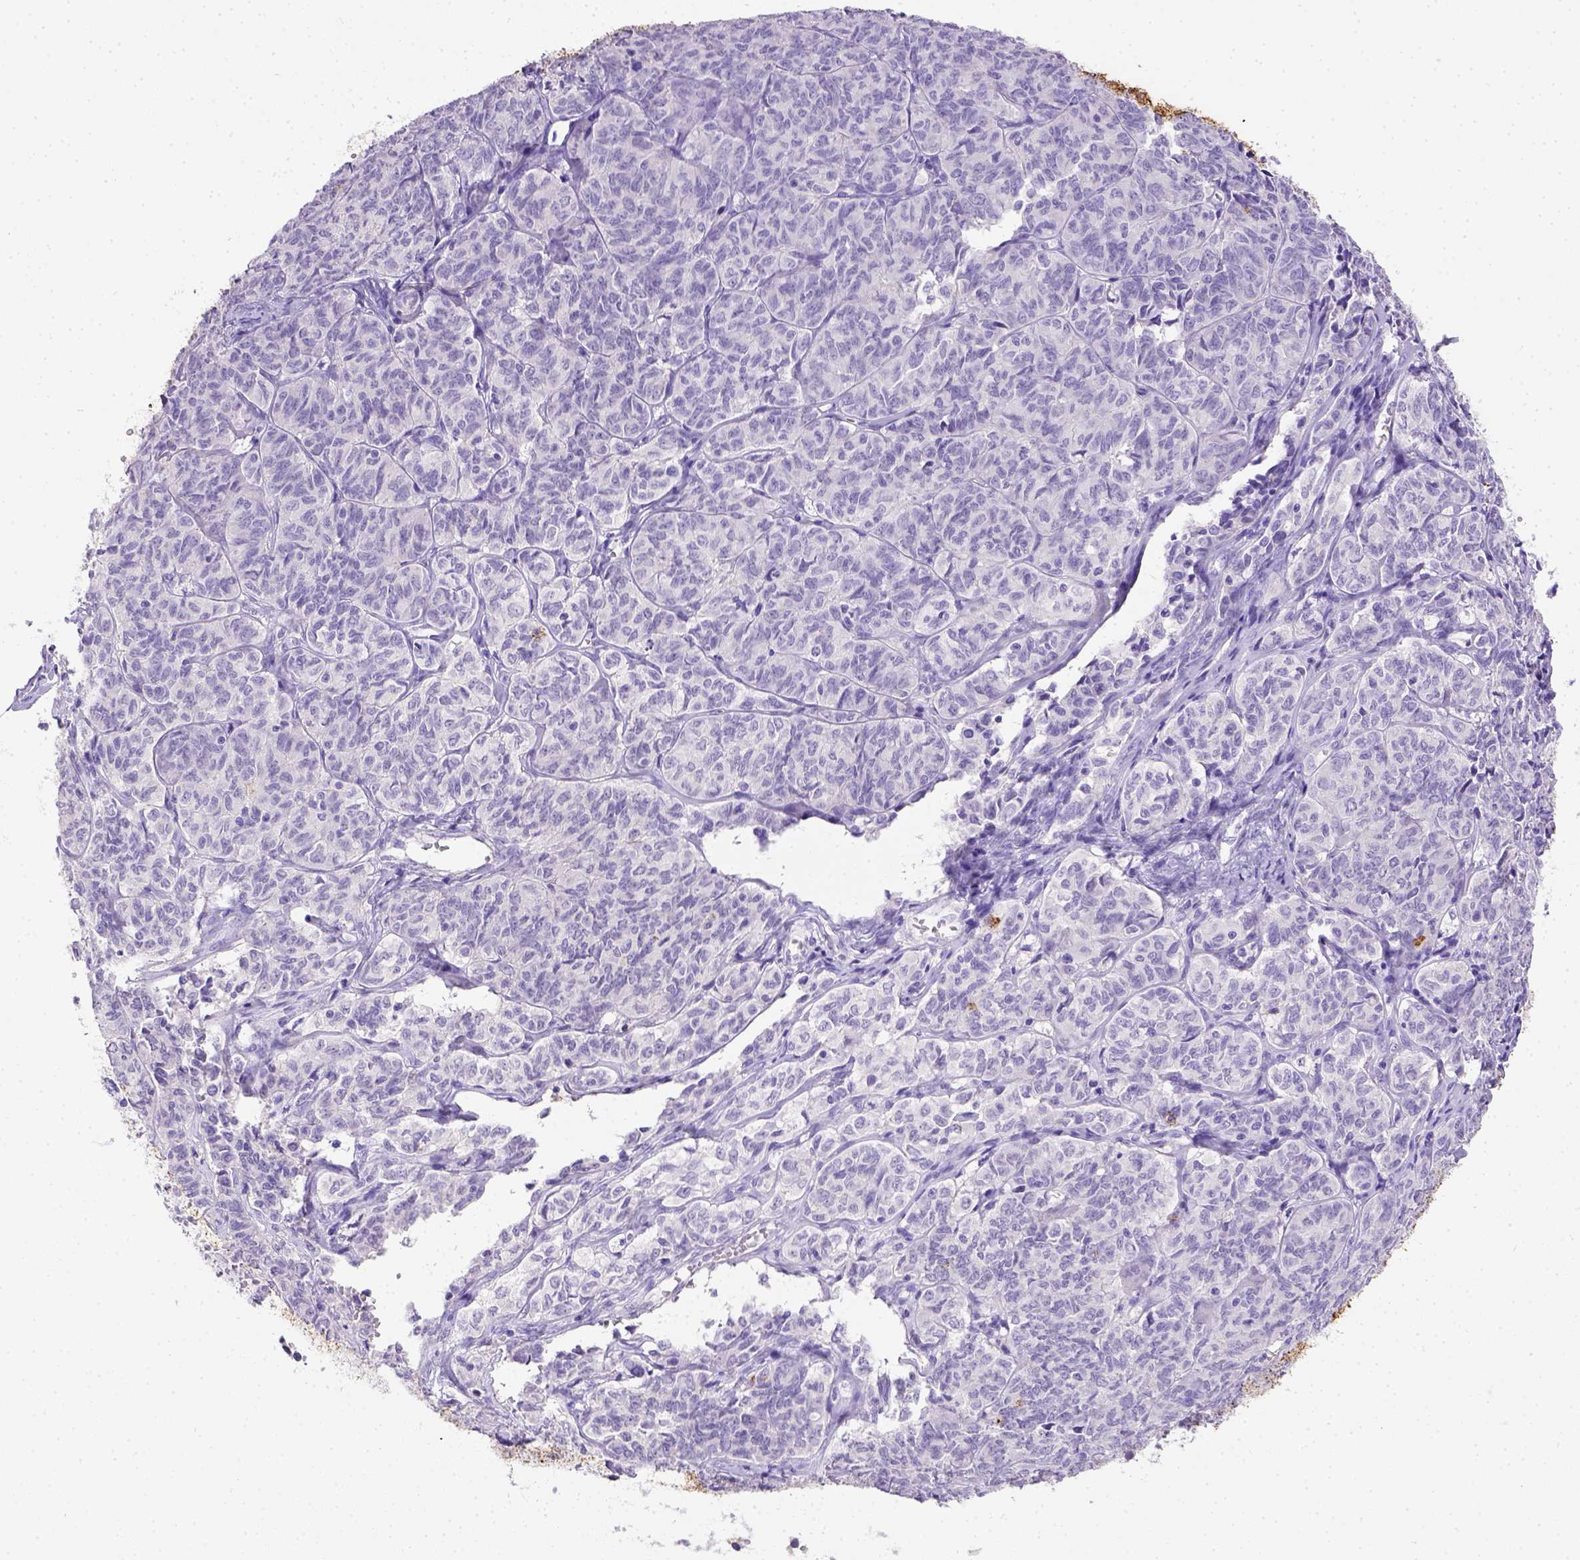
{"staining": {"intensity": "negative", "quantity": "none", "location": "none"}, "tissue": "ovarian cancer", "cell_type": "Tumor cells", "image_type": "cancer", "snomed": [{"axis": "morphology", "description": "Carcinoma, endometroid"}, {"axis": "topography", "description": "Ovary"}], "caption": "Image shows no significant protein positivity in tumor cells of endometroid carcinoma (ovarian). The staining is performed using DAB brown chromogen with nuclei counter-stained in using hematoxylin.", "gene": "B3GAT1", "patient": {"sex": "female", "age": 80}}